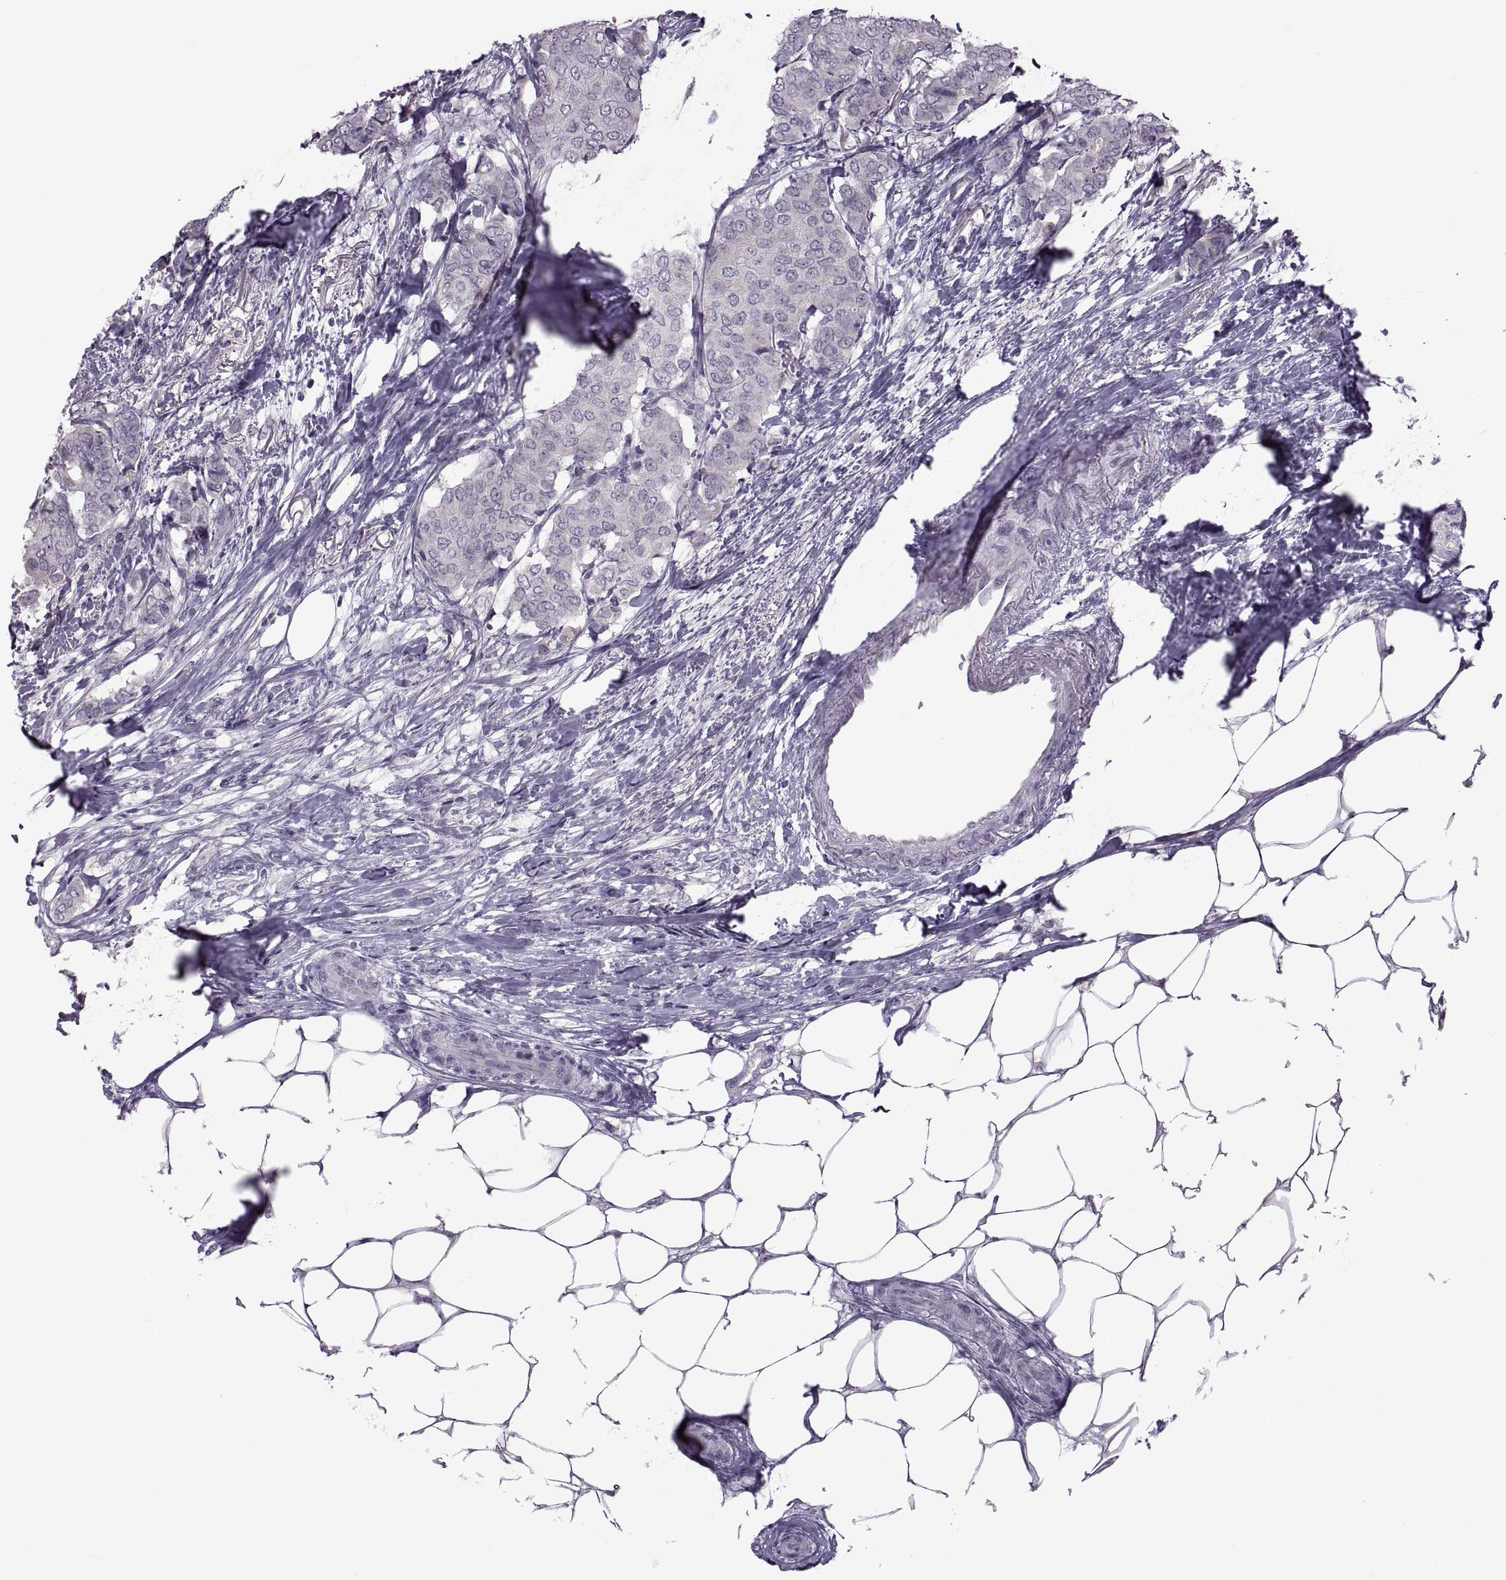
{"staining": {"intensity": "negative", "quantity": "none", "location": "none"}, "tissue": "breast cancer", "cell_type": "Tumor cells", "image_type": "cancer", "snomed": [{"axis": "morphology", "description": "Duct carcinoma"}, {"axis": "topography", "description": "Breast"}], "caption": "Immunohistochemistry of breast cancer exhibits no expression in tumor cells. Brightfield microscopy of IHC stained with DAB (3,3'-diaminobenzidine) (brown) and hematoxylin (blue), captured at high magnification.", "gene": "RSPH6A", "patient": {"sex": "female", "age": 75}}